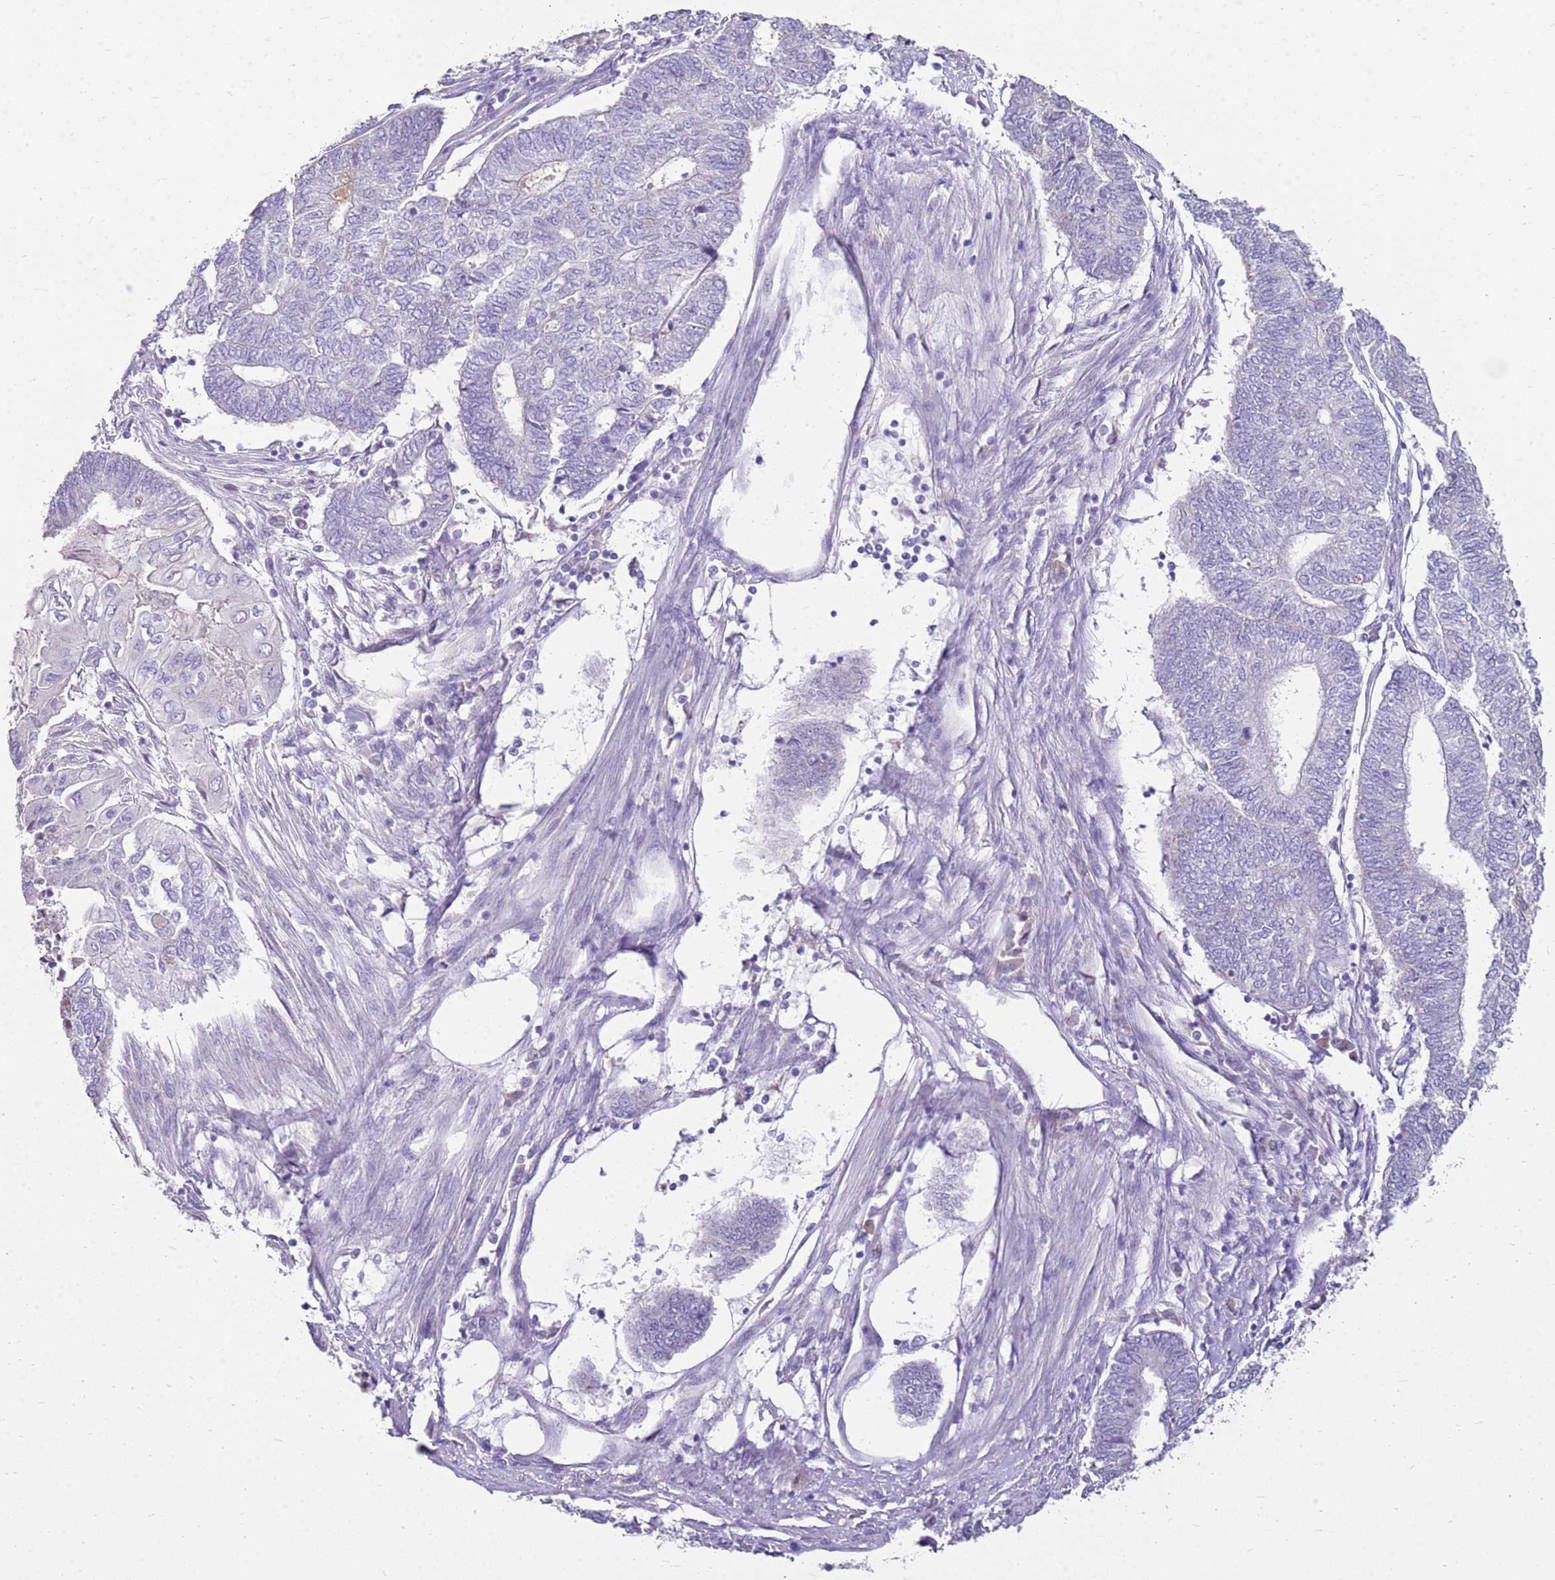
{"staining": {"intensity": "negative", "quantity": "none", "location": "none"}, "tissue": "endometrial cancer", "cell_type": "Tumor cells", "image_type": "cancer", "snomed": [{"axis": "morphology", "description": "Adenocarcinoma, NOS"}, {"axis": "topography", "description": "Uterus"}, {"axis": "topography", "description": "Endometrium"}], "caption": "Immunohistochemistry histopathology image of neoplastic tissue: human endometrial adenocarcinoma stained with DAB exhibits no significant protein staining in tumor cells.", "gene": "FABP2", "patient": {"sex": "female", "age": 70}}